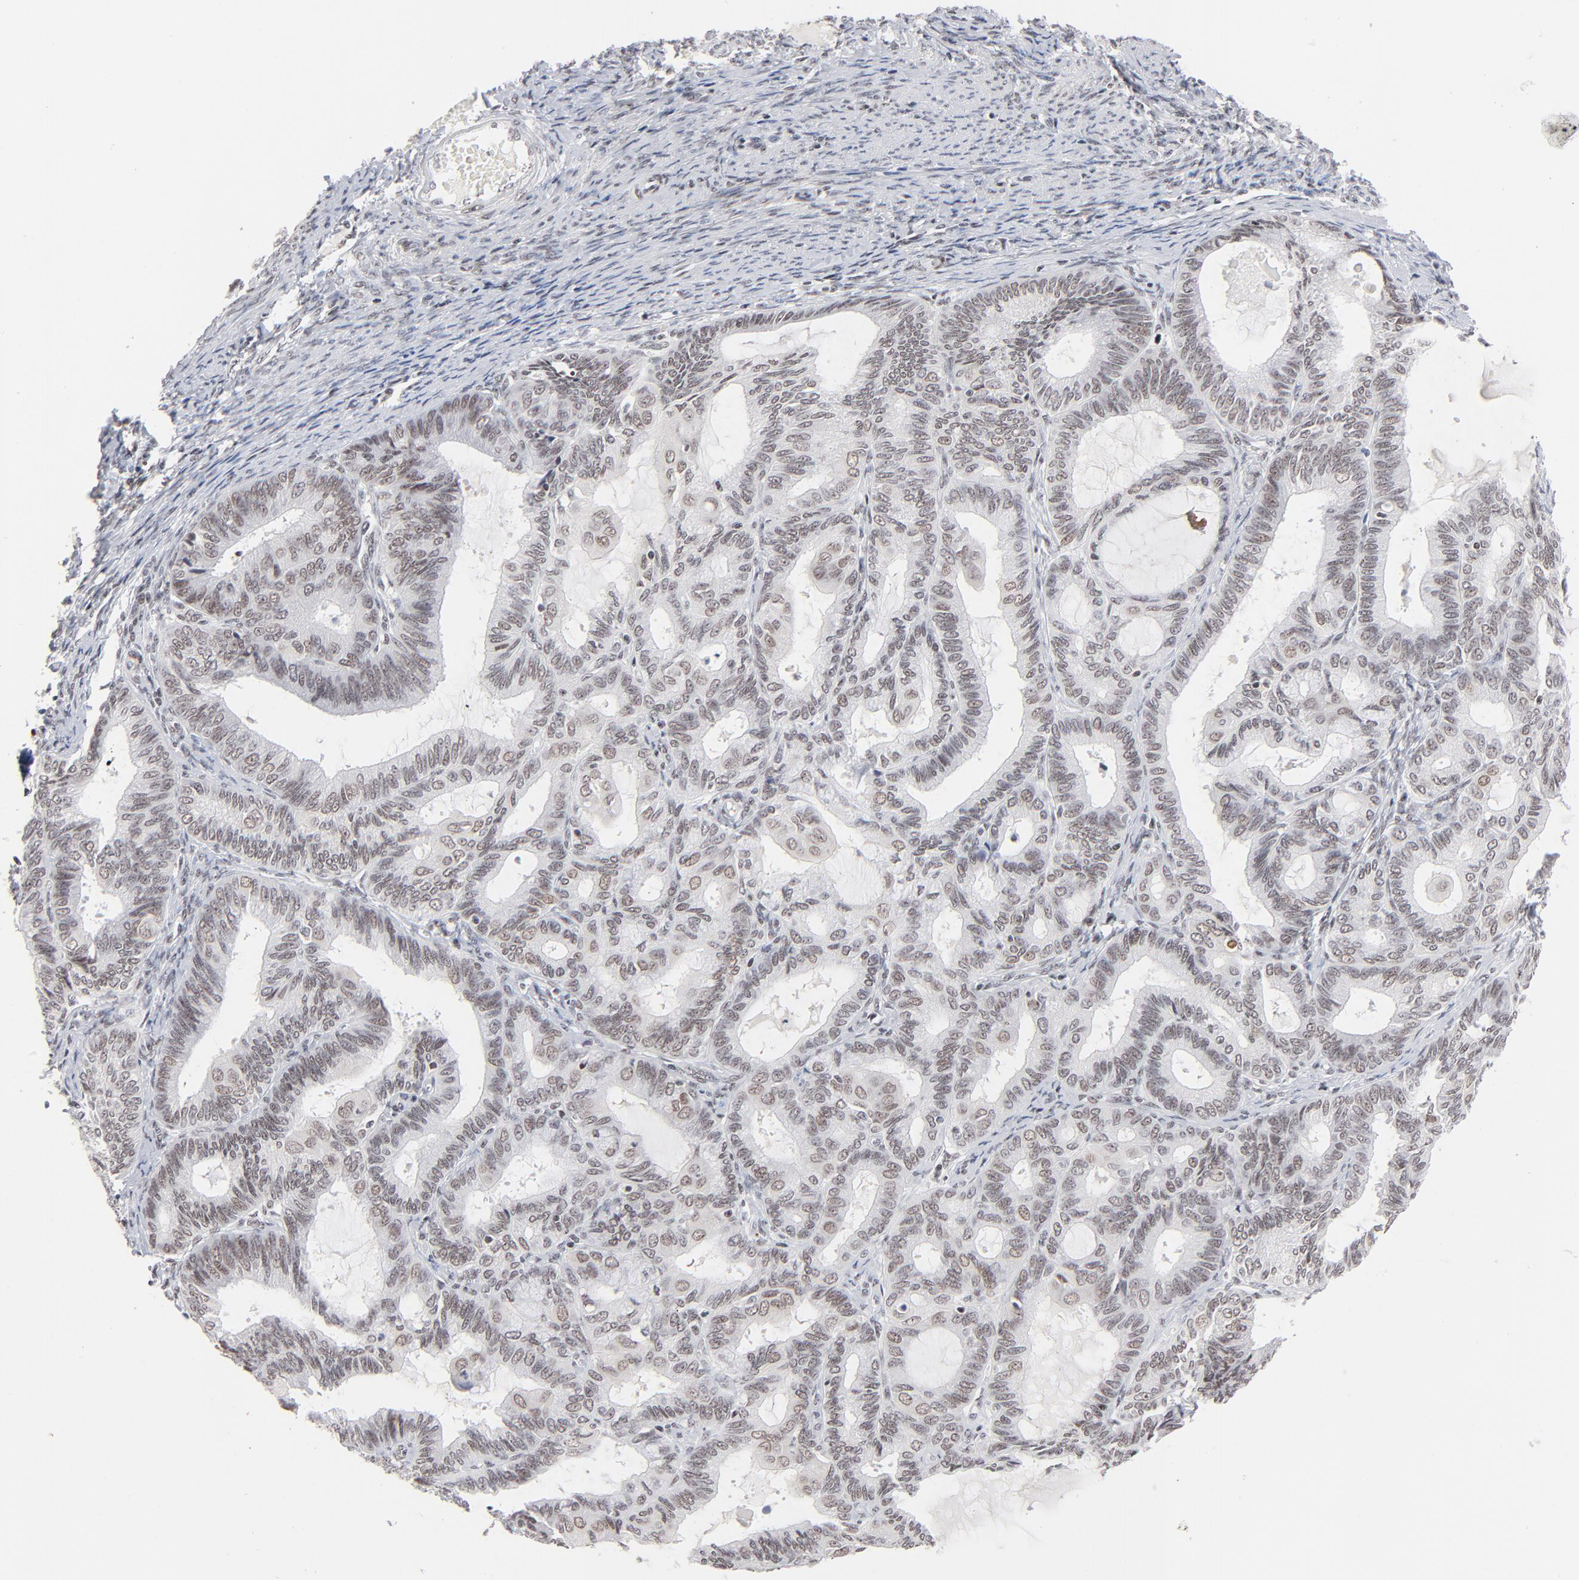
{"staining": {"intensity": "moderate", "quantity": ">75%", "location": "nuclear"}, "tissue": "endometrial cancer", "cell_type": "Tumor cells", "image_type": "cancer", "snomed": [{"axis": "morphology", "description": "Adenocarcinoma, NOS"}, {"axis": "topography", "description": "Endometrium"}], "caption": "The photomicrograph shows staining of endometrial cancer, revealing moderate nuclear protein positivity (brown color) within tumor cells. (DAB (3,3'-diaminobenzidine) IHC with brightfield microscopy, high magnification).", "gene": "ZNF143", "patient": {"sex": "female", "age": 63}}